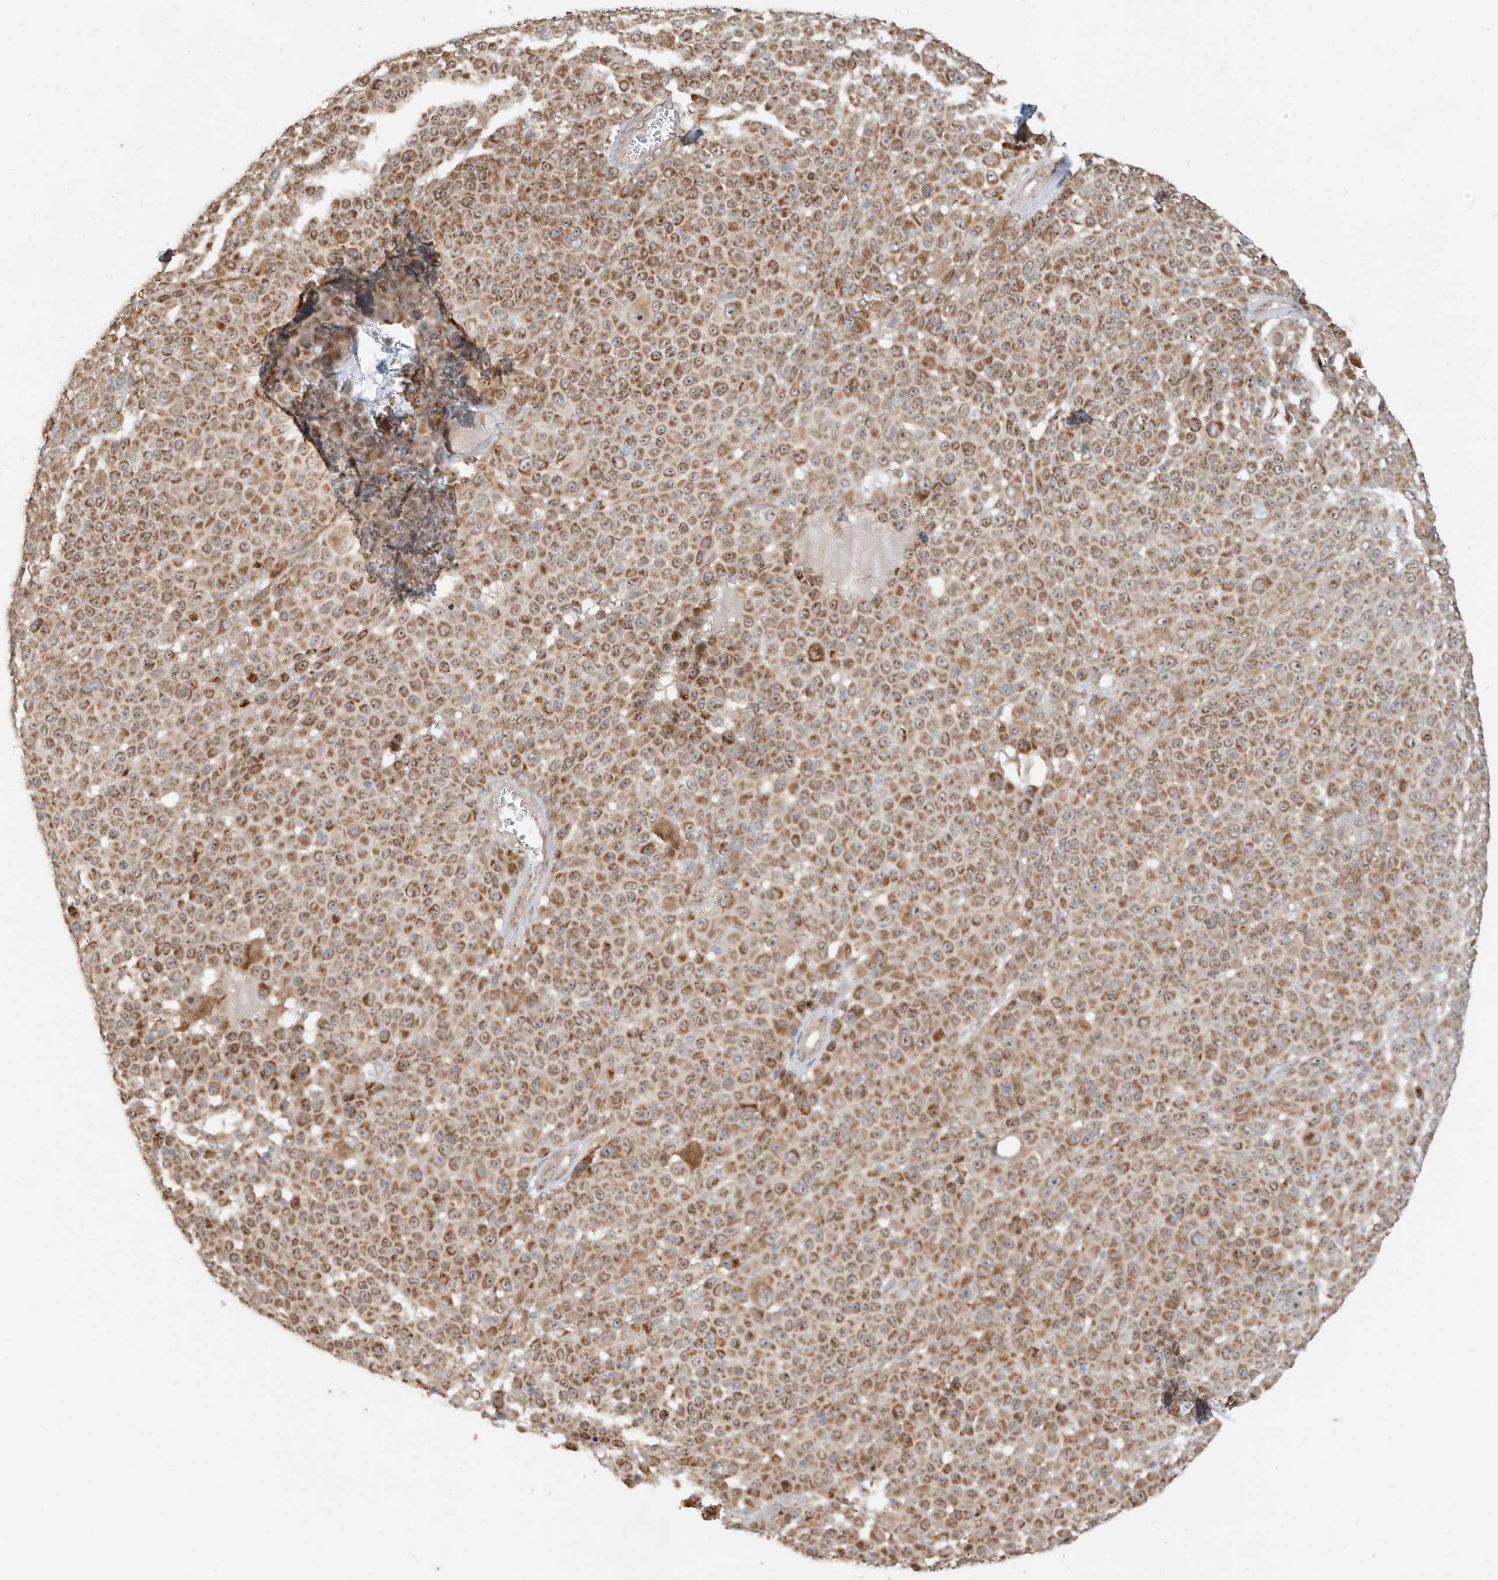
{"staining": {"intensity": "moderate", "quantity": ">75%", "location": "cytoplasmic/membranous"}, "tissue": "melanoma", "cell_type": "Tumor cells", "image_type": "cancer", "snomed": [{"axis": "morphology", "description": "Malignant melanoma, NOS"}, {"axis": "topography", "description": "Skin"}], "caption": "DAB (3,3'-diaminobenzidine) immunohistochemical staining of malignant melanoma demonstrates moderate cytoplasmic/membranous protein staining in approximately >75% of tumor cells.", "gene": "CAGE1", "patient": {"sex": "female", "age": 94}}